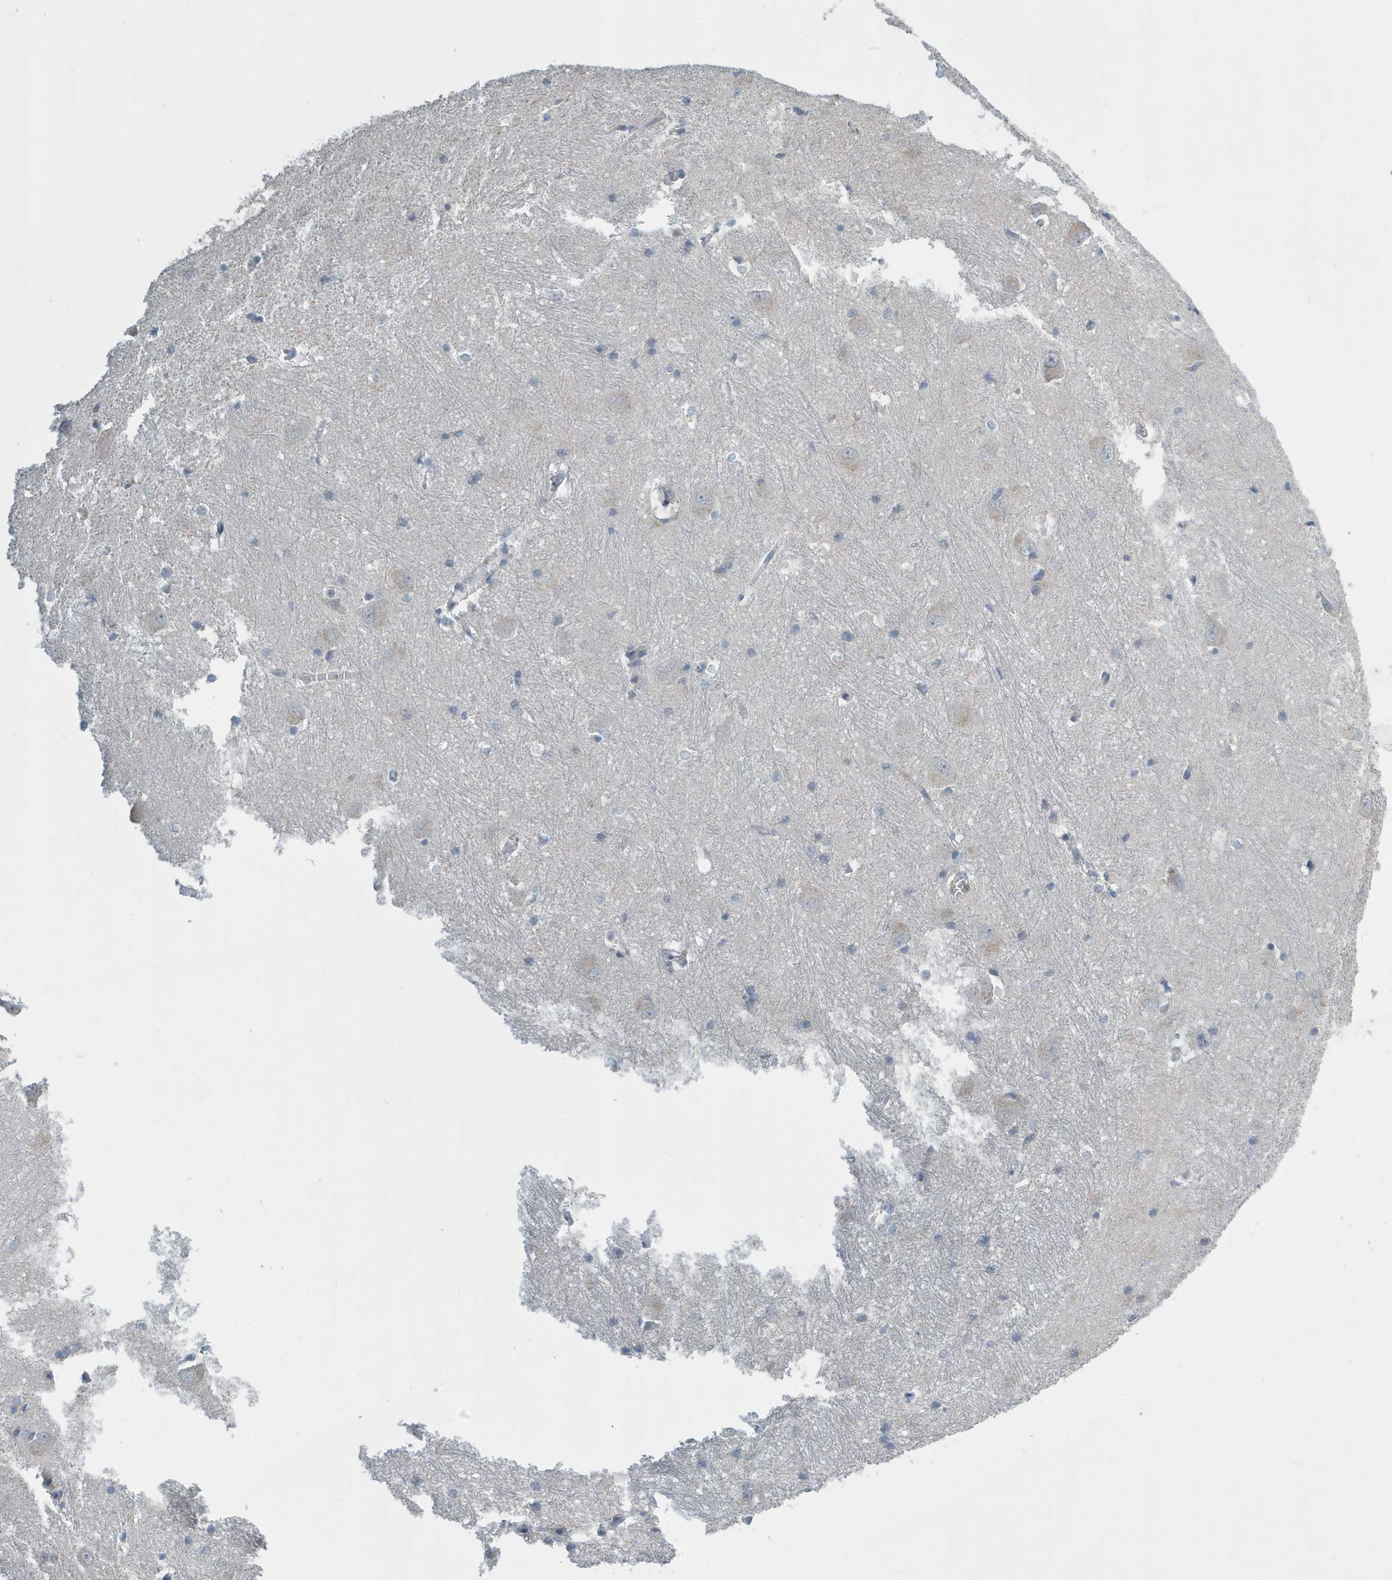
{"staining": {"intensity": "negative", "quantity": "none", "location": "none"}, "tissue": "caudate", "cell_type": "Glial cells", "image_type": "normal", "snomed": [{"axis": "morphology", "description": "Normal tissue, NOS"}, {"axis": "topography", "description": "Lateral ventricle wall"}], "caption": "DAB (3,3'-diaminobenzidine) immunohistochemical staining of unremarkable caudate displays no significant expression in glial cells.", "gene": "UGT2B4", "patient": {"sex": "male", "age": 37}}